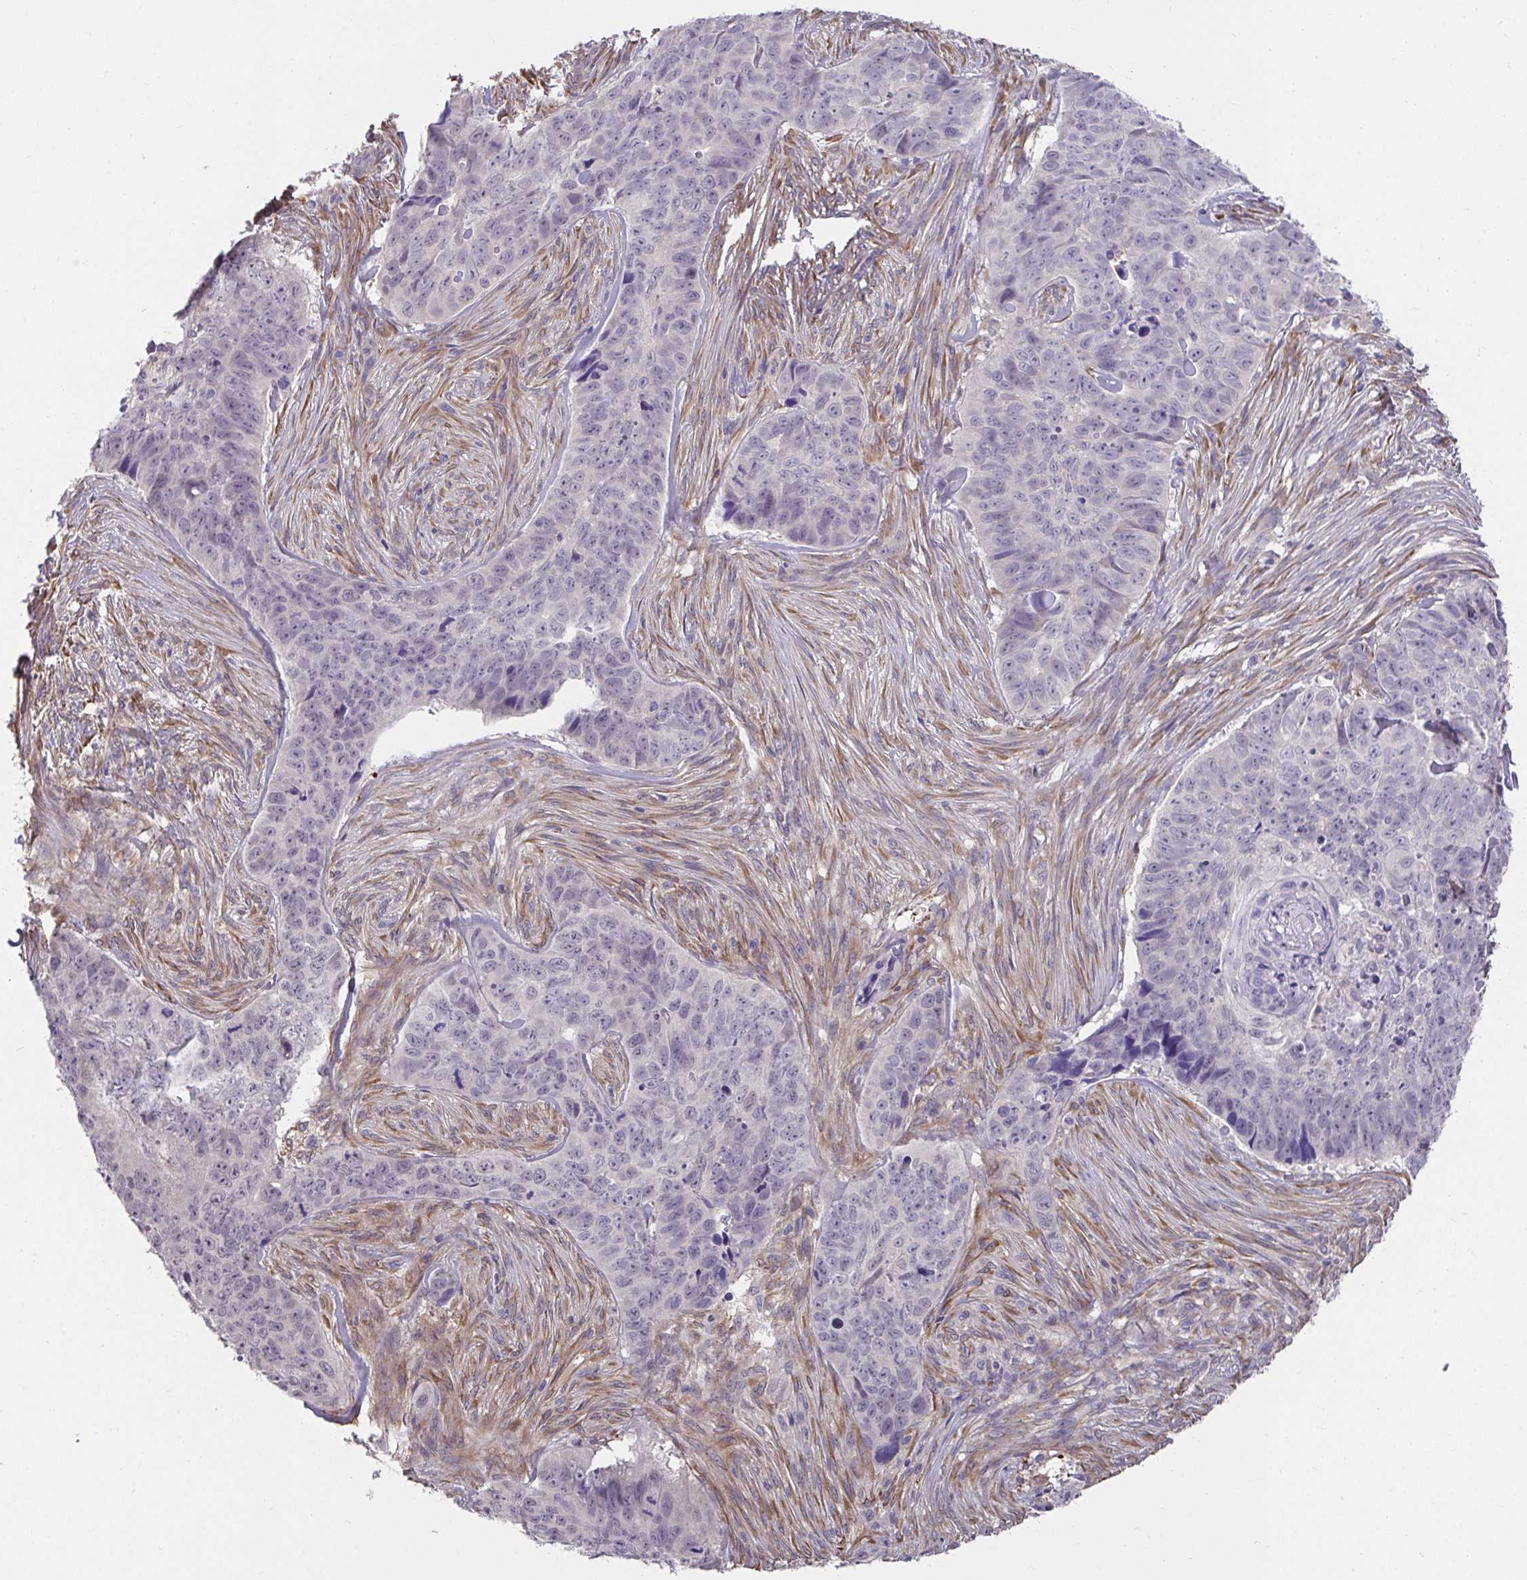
{"staining": {"intensity": "negative", "quantity": "none", "location": "none"}, "tissue": "skin cancer", "cell_type": "Tumor cells", "image_type": "cancer", "snomed": [{"axis": "morphology", "description": "Basal cell carcinoma"}, {"axis": "topography", "description": "Skin"}], "caption": "IHC of skin cancer displays no staining in tumor cells.", "gene": "CXCR1", "patient": {"sex": "female", "age": 82}}